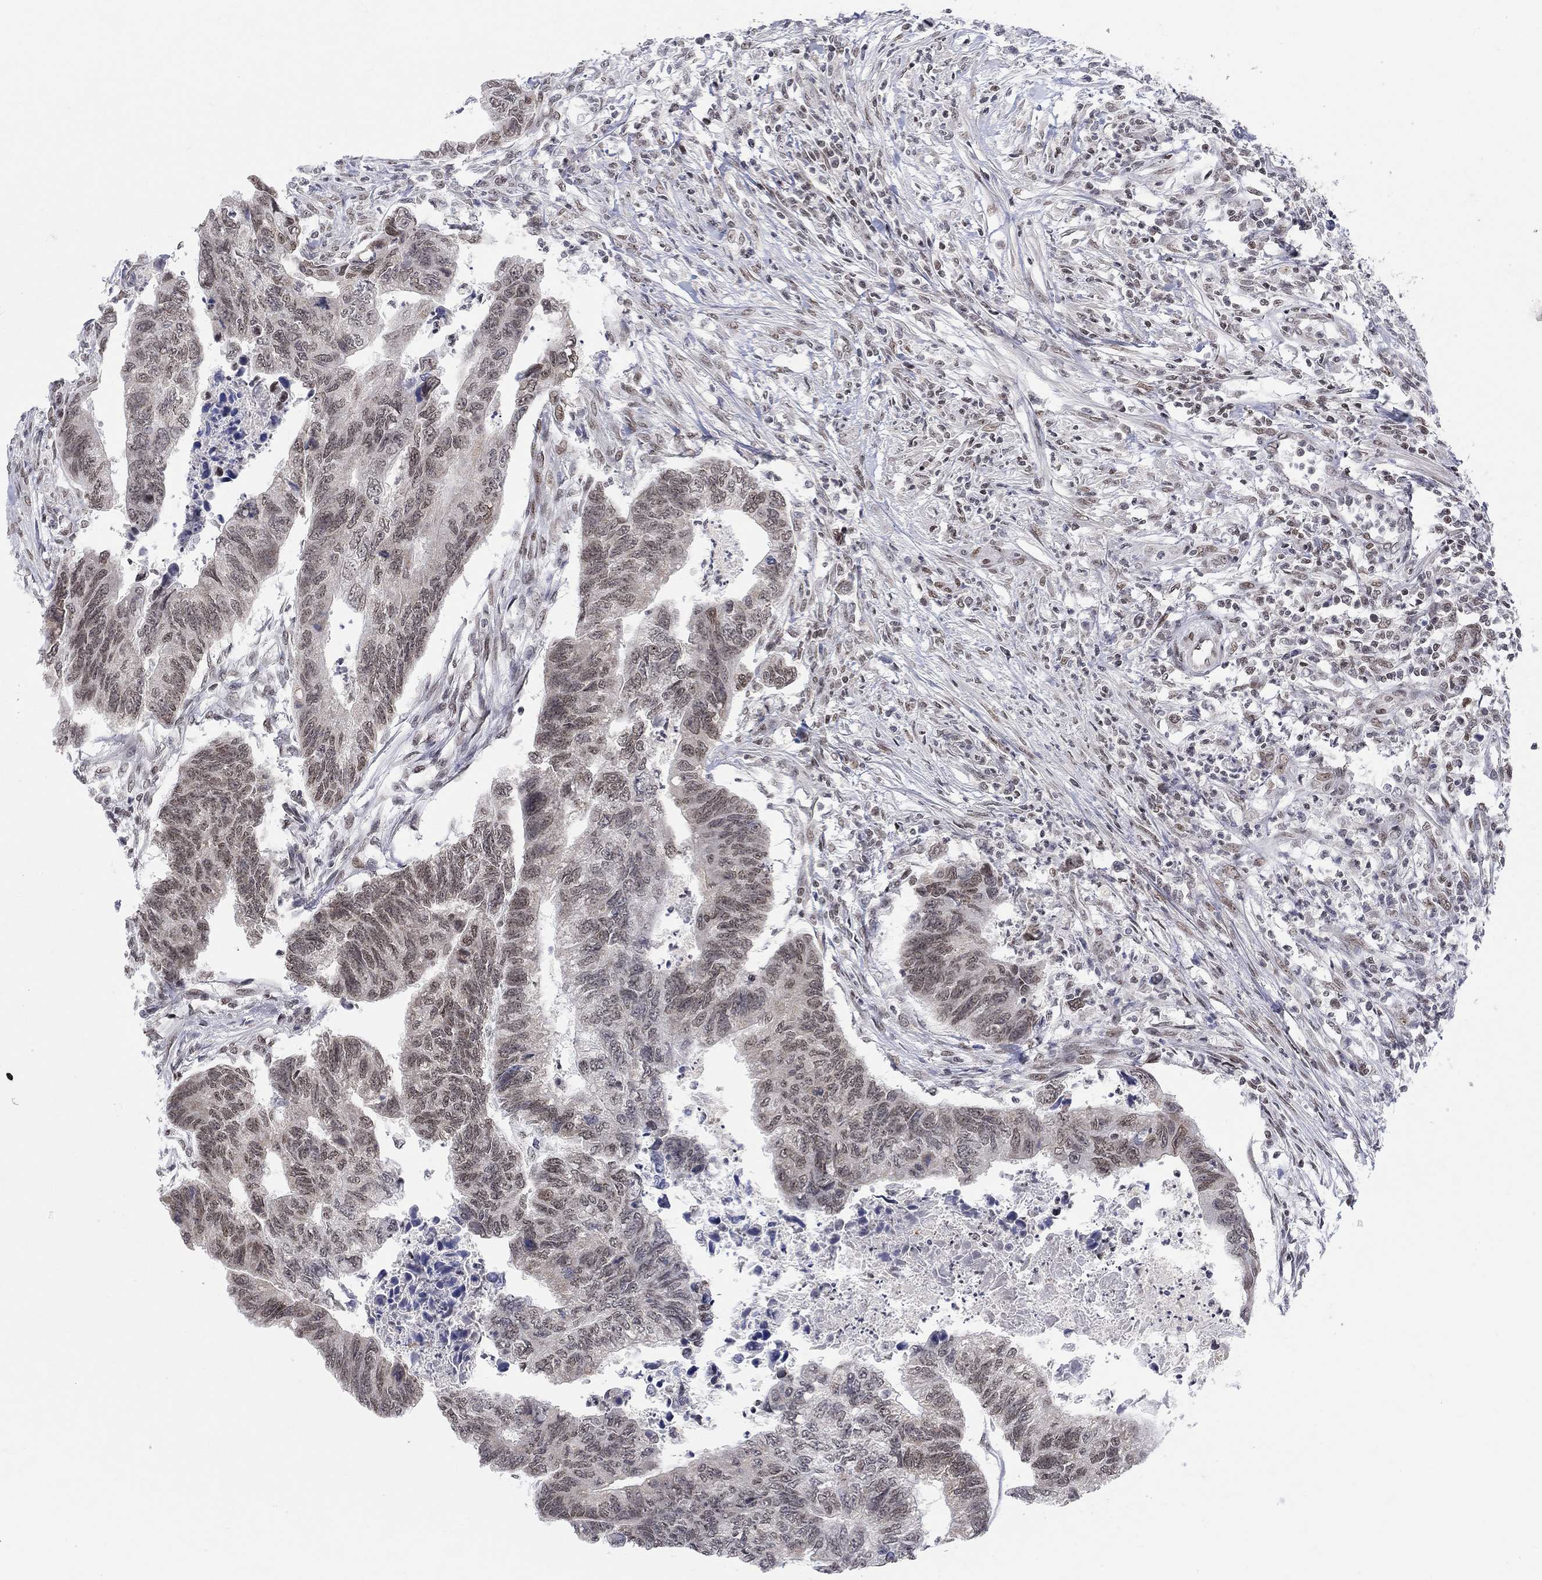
{"staining": {"intensity": "weak", "quantity": "25%-75%", "location": "cytoplasmic/membranous"}, "tissue": "colorectal cancer", "cell_type": "Tumor cells", "image_type": "cancer", "snomed": [{"axis": "morphology", "description": "Adenocarcinoma, NOS"}, {"axis": "topography", "description": "Colon"}], "caption": "A micrograph of colorectal cancer stained for a protein displays weak cytoplasmic/membranous brown staining in tumor cells.", "gene": "KLF12", "patient": {"sex": "female", "age": 65}}